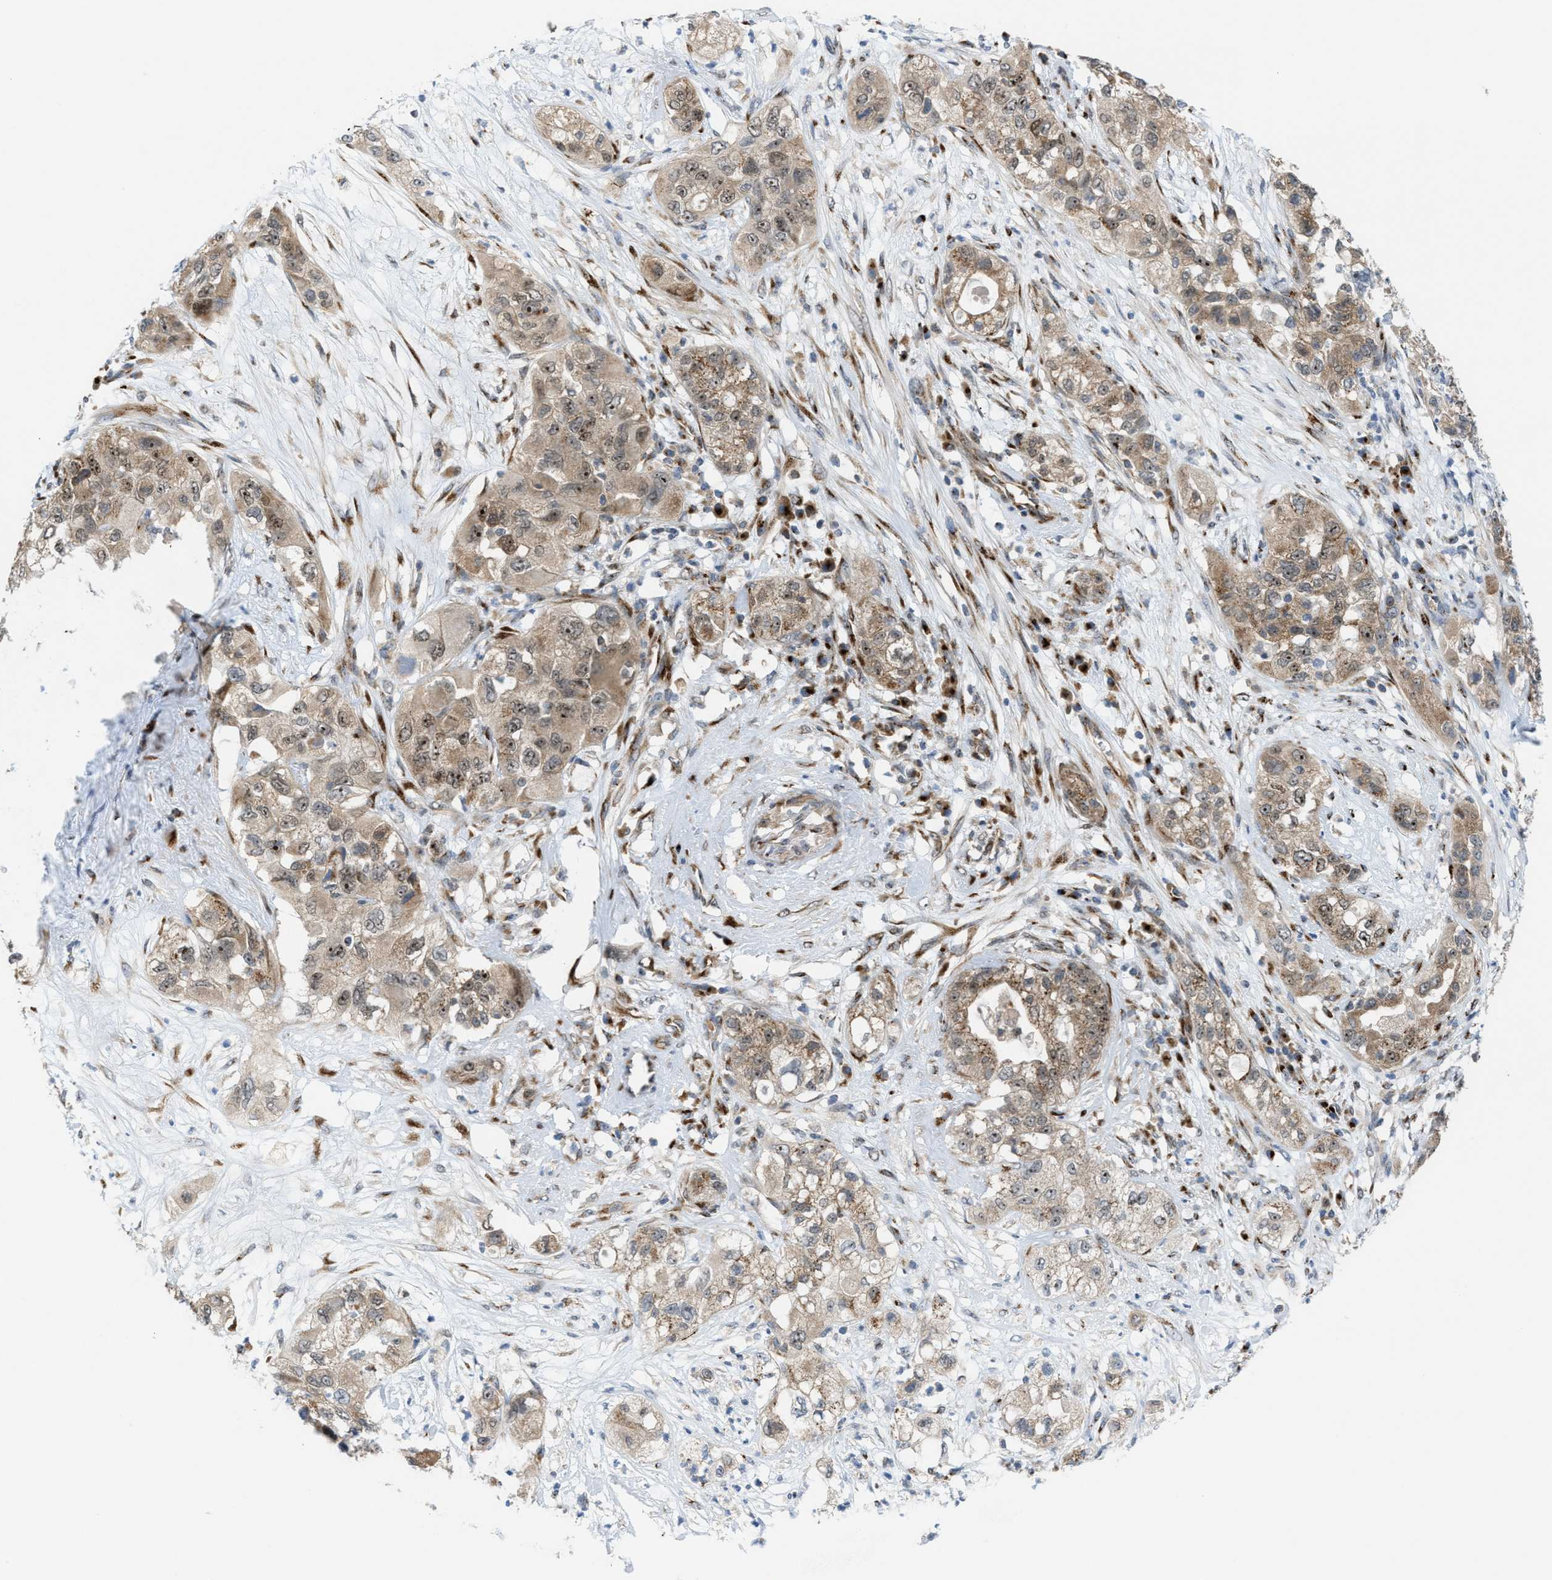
{"staining": {"intensity": "weak", "quantity": ">75%", "location": "cytoplasmic/membranous,nuclear"}, "tissue": "pancreatic cancer", "cell_type": "Tumor cells", "image_type": "cancer", "snomed": [{"axis": "morphology", "description": "Adenocarcinoma, NOS"}, {"axis": "topography", "description": "Pancreas"}], "caption": "Tumor cells reveal low levels of weak cytoplasmic/membranous and nuclear staining in about >75% of cells in adenocarcinoma (pancreatic).", "gene": "SLC38A10", "patient": {"sex": "female", "age": 78}}